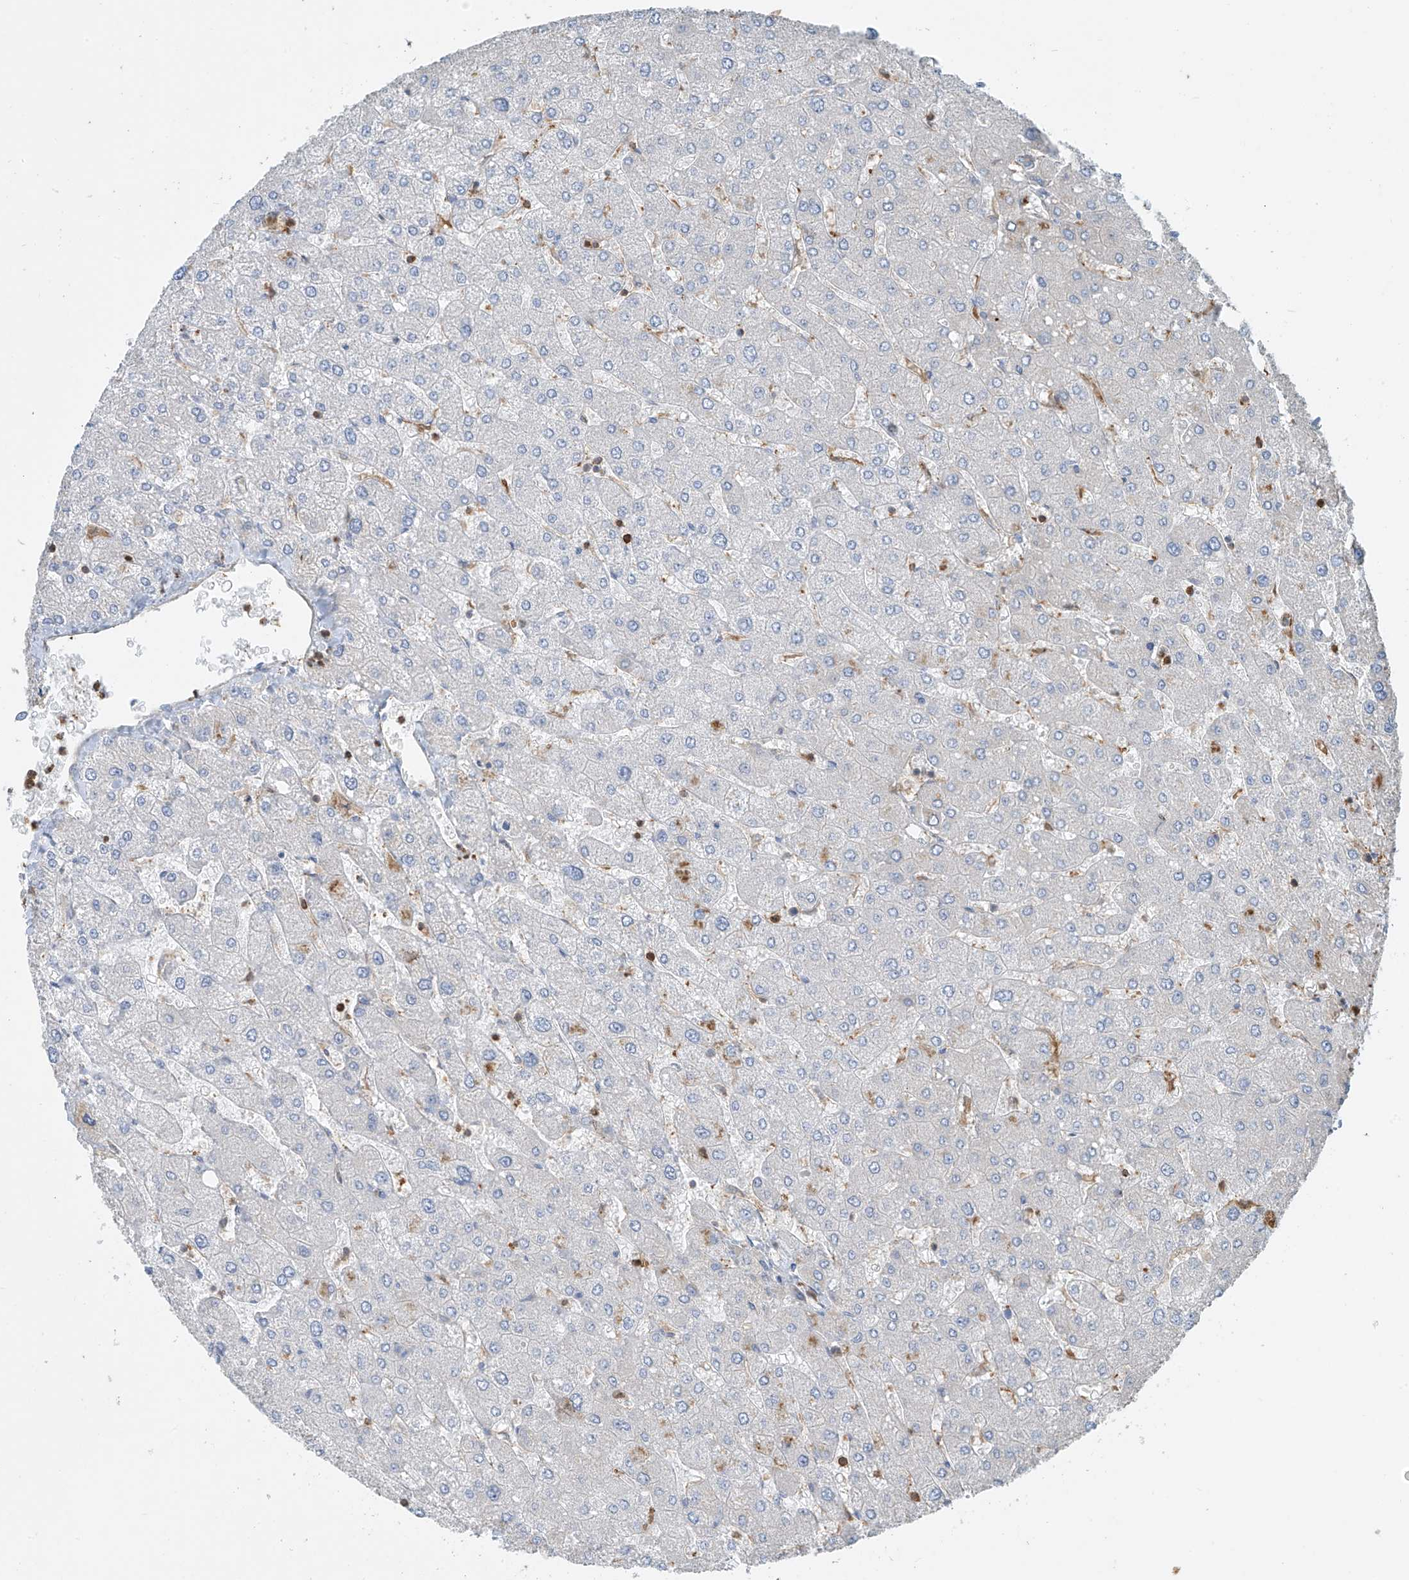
{"staining": {"intensity": "negative", "quantity": "none", "location": "none"}, "tissue": "liver", "cell_type": "Cholangiocytes", "image_type": "normal", "snomed": [{"axis": "morphology", "description": "Normal tissue, NOS"}, {"axis": "topography", "description": "Liver"}], "caption": "Immunohistochemistry (IHC) image of unremarkable liver: liver stained with DAB reveals no significant protein positivity in cholangiocytes. (Immunohistochemistry (IHC), brightfield microscopy, high magnification).", "gene": "SH3BGRL3", "patient": {"sex": "male", "age": 55}}